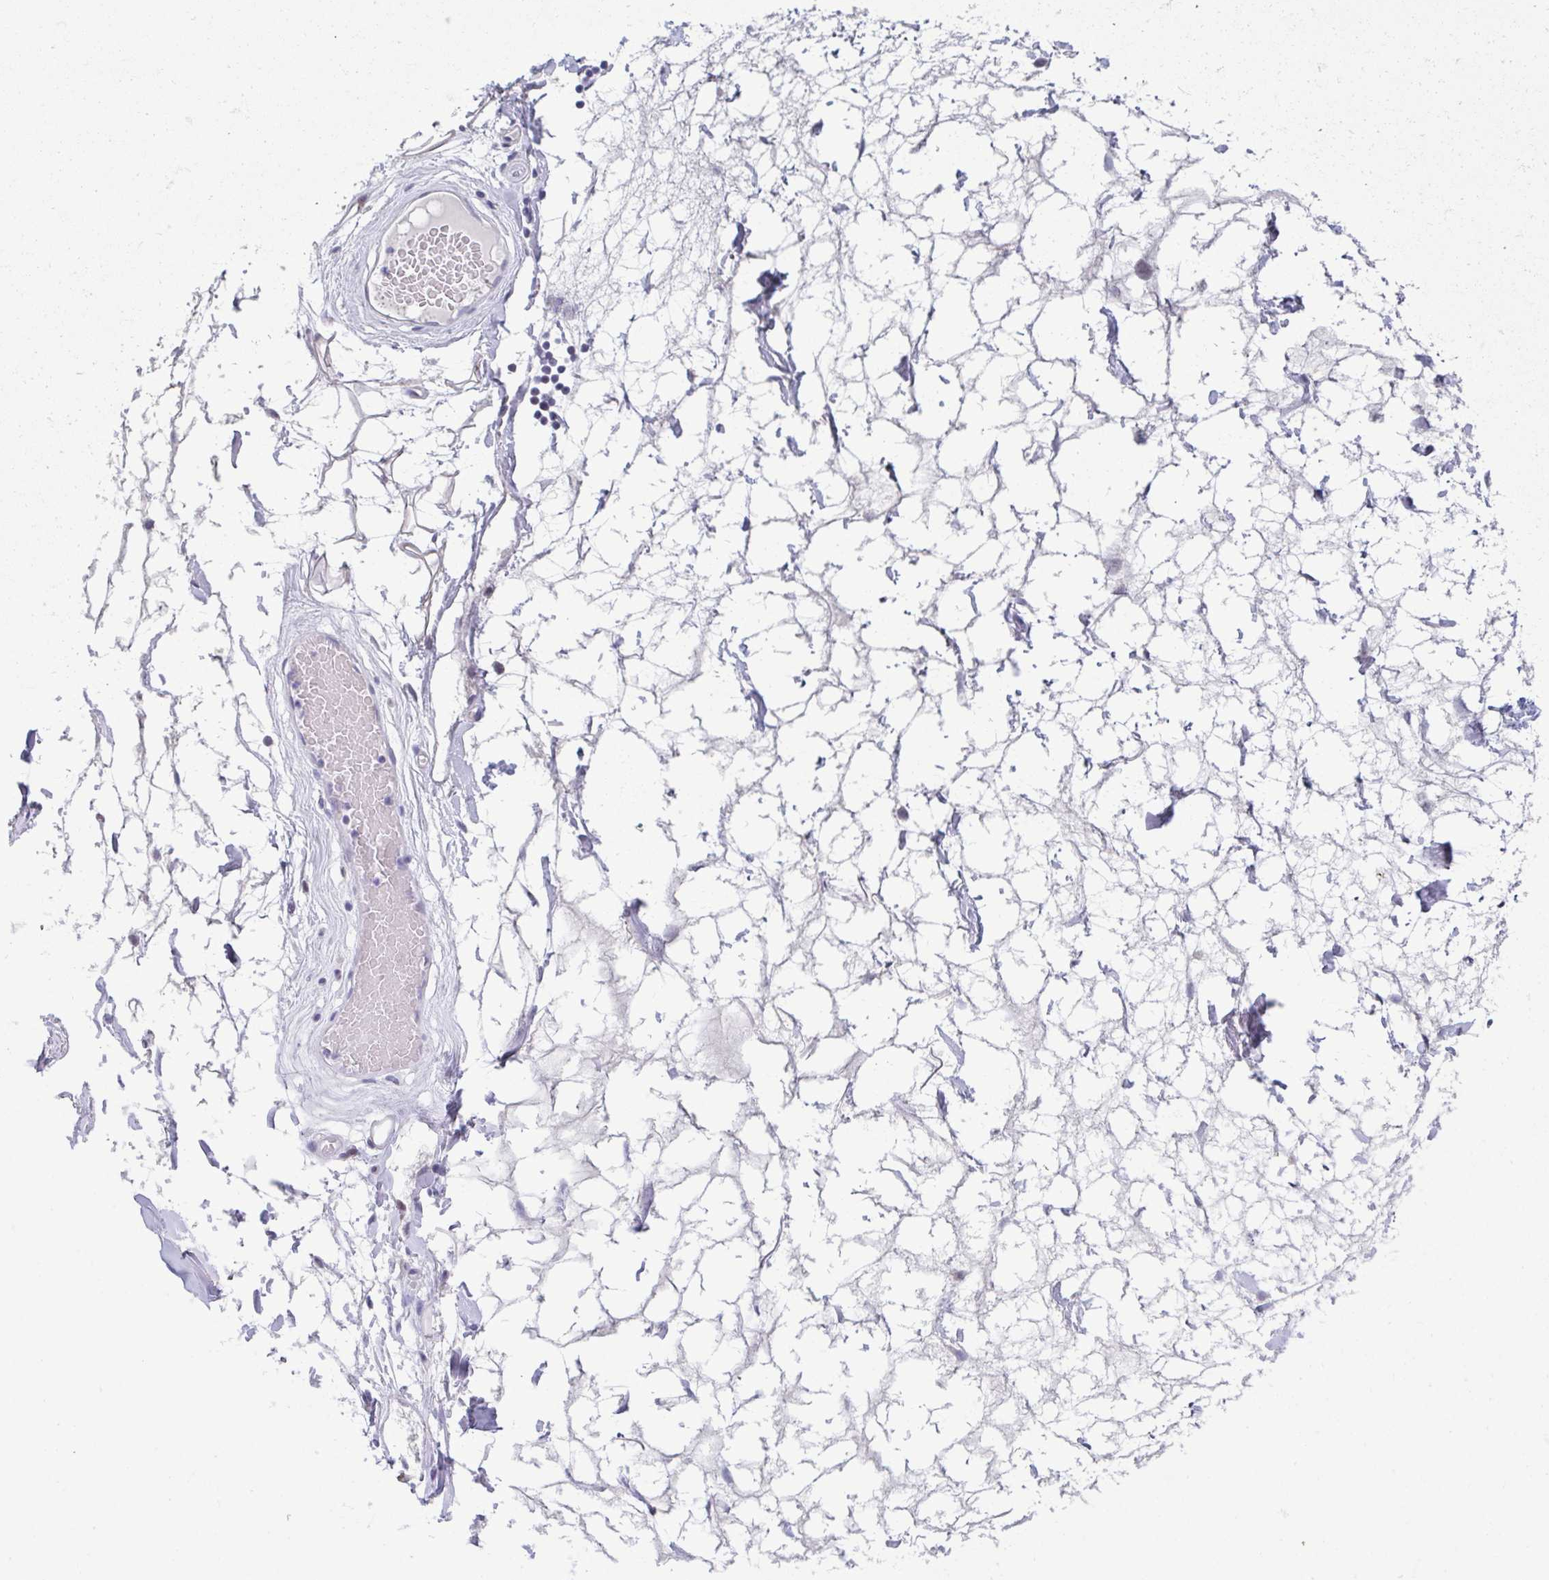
{"staining": {"intensity": "negative", "quantity": "none", "location": "none"}, "tissue": "adipose tissue", "cell_type": "Adipocytes", "image_type": "normal", "snomed": [{"axis": "morphology", "description": "Normal tissue, NOS"}, {"axis": "topography", "description": "Lymph node"}, {"axis": "topography", "description": "Cartilage tissue"}, {"axis": "topography", "description": "Nasopharynx"}], "caption": "High power microscopy histopathology image of an immunohistochemistry photomicrograph of benign adipose tissue, revealing no significant positivity in adipocytes.", "gene": "PERM1", "patient": {"sex": "male", "age": 63}}